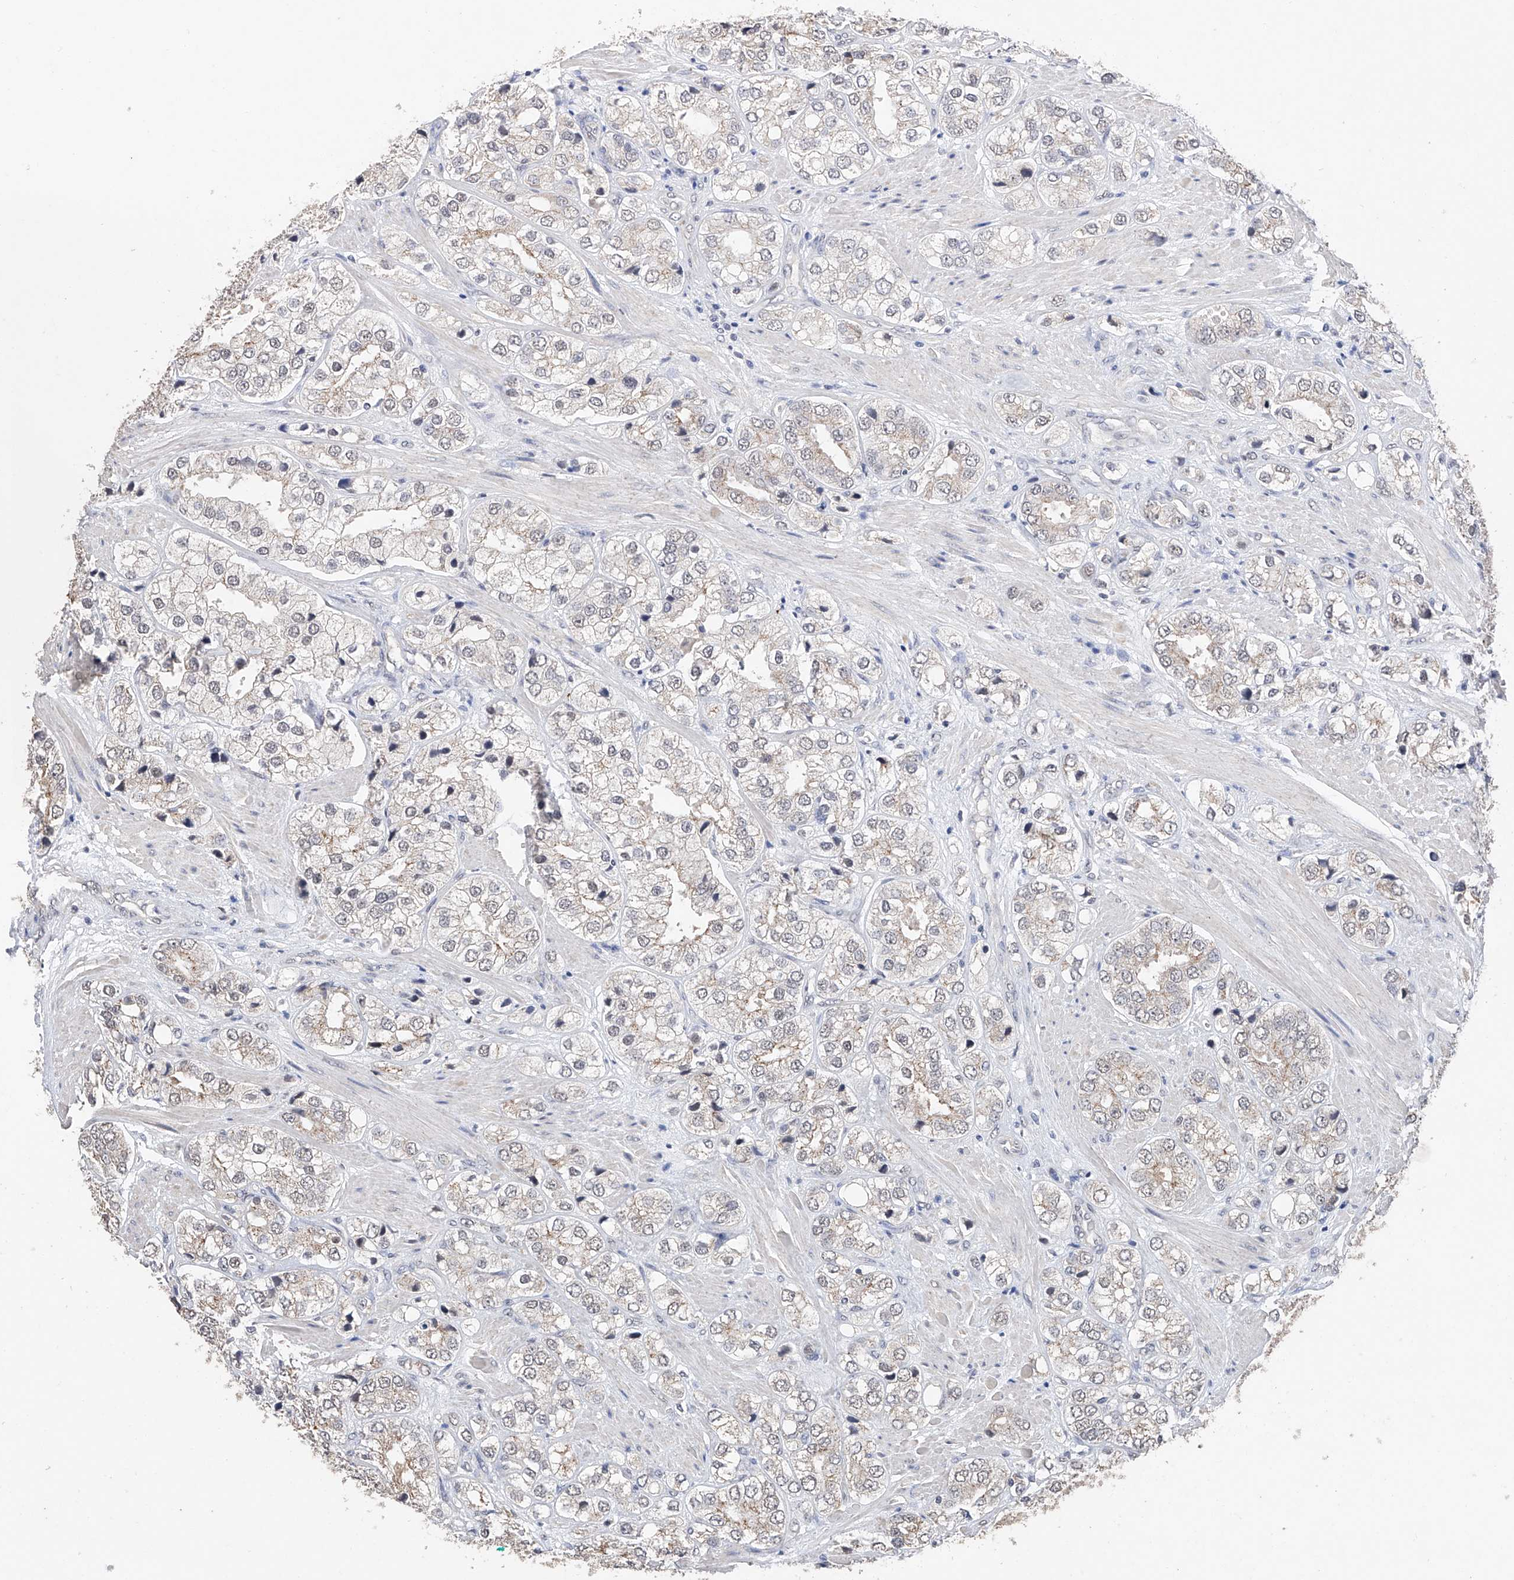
{"staining": {"intensity": "weak", "quantity": "<25%", "location": "cytoplasmic/membranous"}, "tissue": "prostate cancer", "cell_type": "Tumor cells", "image_type": "cancer", "snomed": [{"axis": "morphology", "description": "Adenocarcinoma, High grade"}, {"axis": "topography", "description": "Prostate"}], "caption": "An IHC photomicrograph of prostate cancer is shown. There is no staining in tumor cells of prostate cancer.", "gene": "DMAP1", "patient": {"sex": "male", "age": 50}}